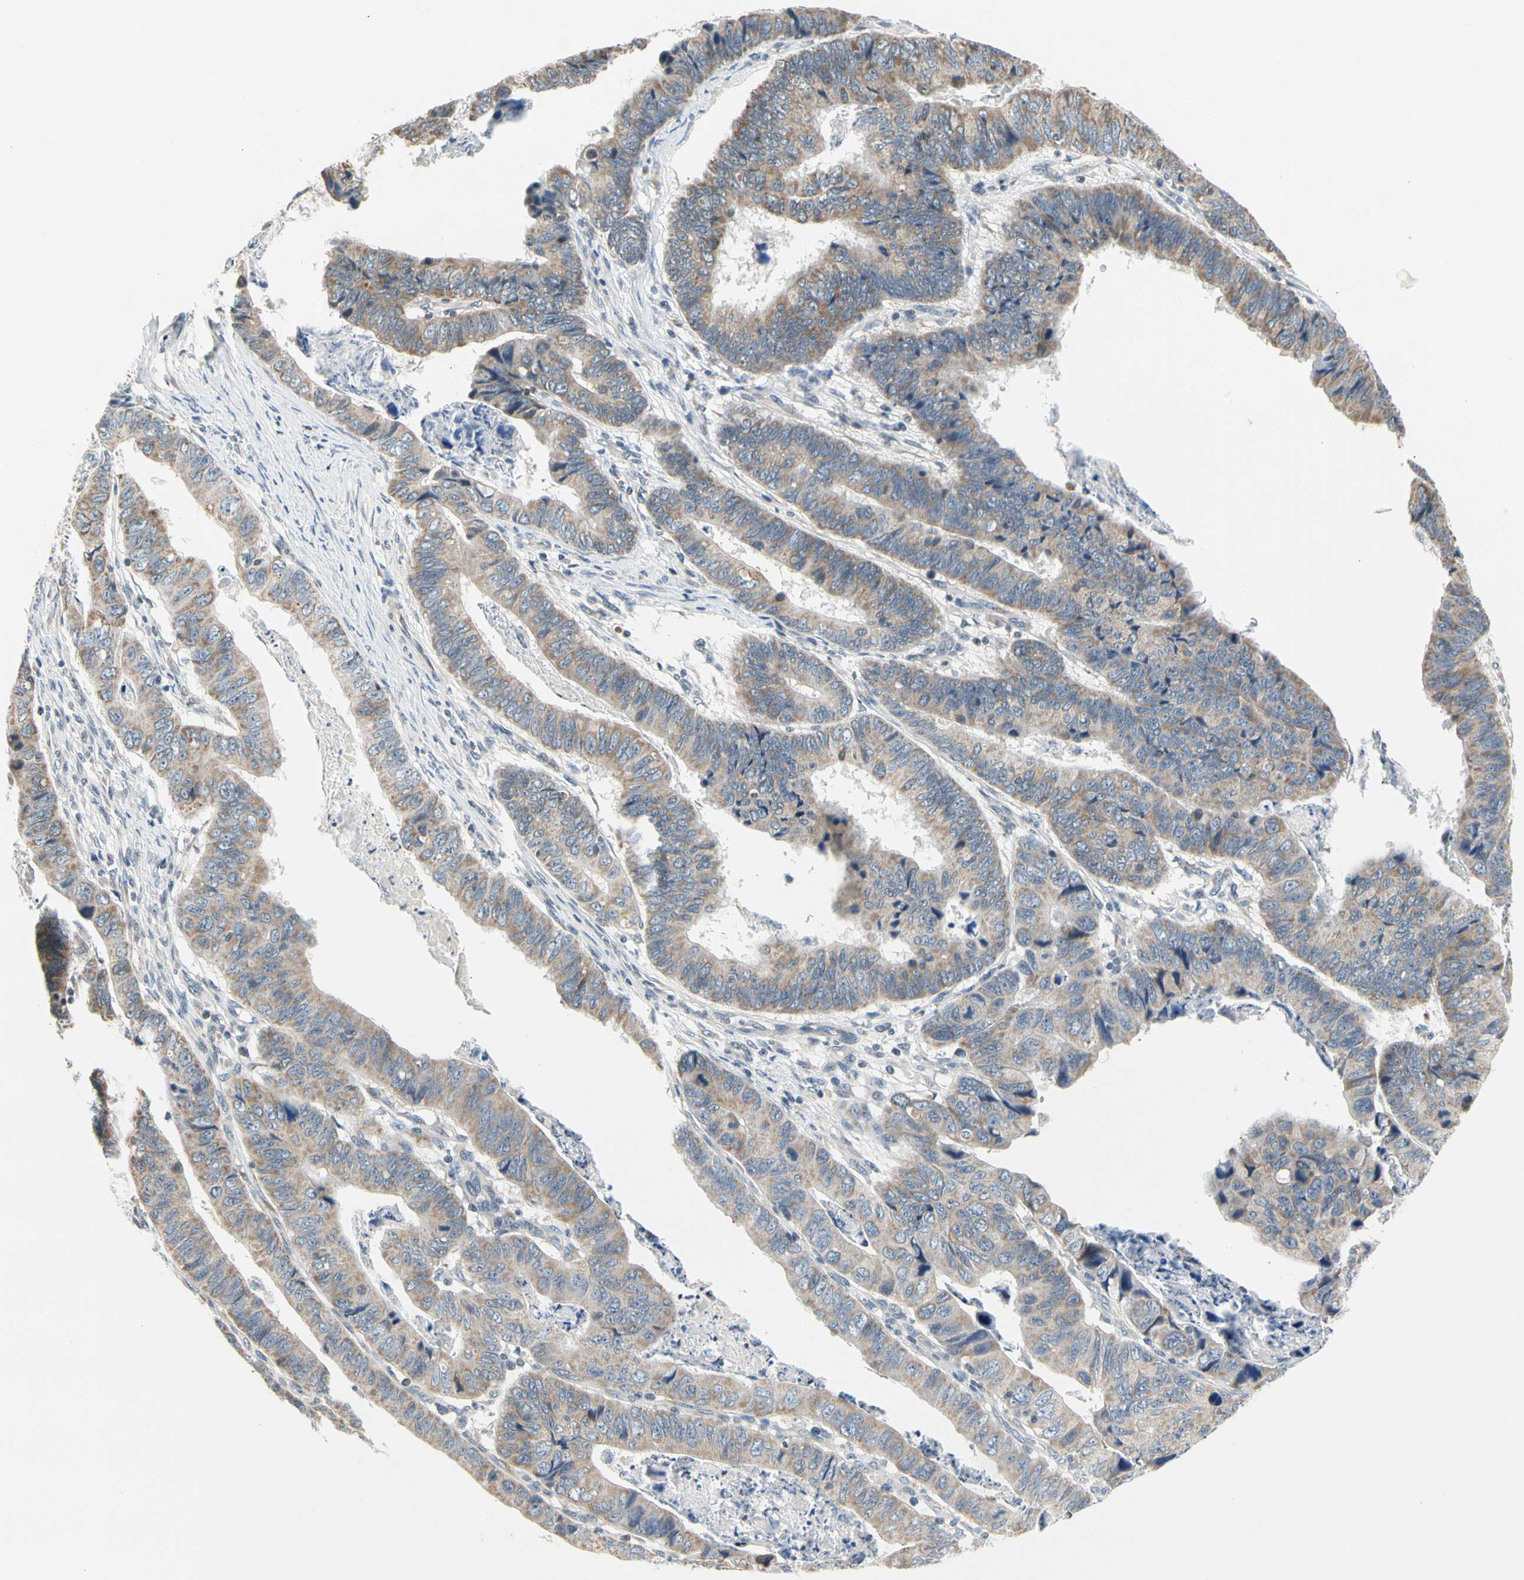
{"staining": {"intensity": "weak", "quantity": ">75%", "location": "cytoplasmic/membranous"}, "tissue": "stomach cancer", "cell_type": "Tumor cells", "image_type": "cancer", "snomed": [{"axis": "morphology", "description": "Adenocarcinoma, NOS"}, {"axis": "topography", "description": "Stomach, lower"}], "caption": "High-magnification brightfield microscopy of stomach adenocarcinoma stained with DAB (3,3'-diaminobenzidine) (brown) and counterstained with hematoxylin (blue). tumor cells exhibit weak cytoplasmic/membranous staining is present in approximately>75% of cells. (DAB IHC with brightfield microscopy, high magnification).", "gene": "SOX30", "patient": {"sex": "male", "age": 77}}